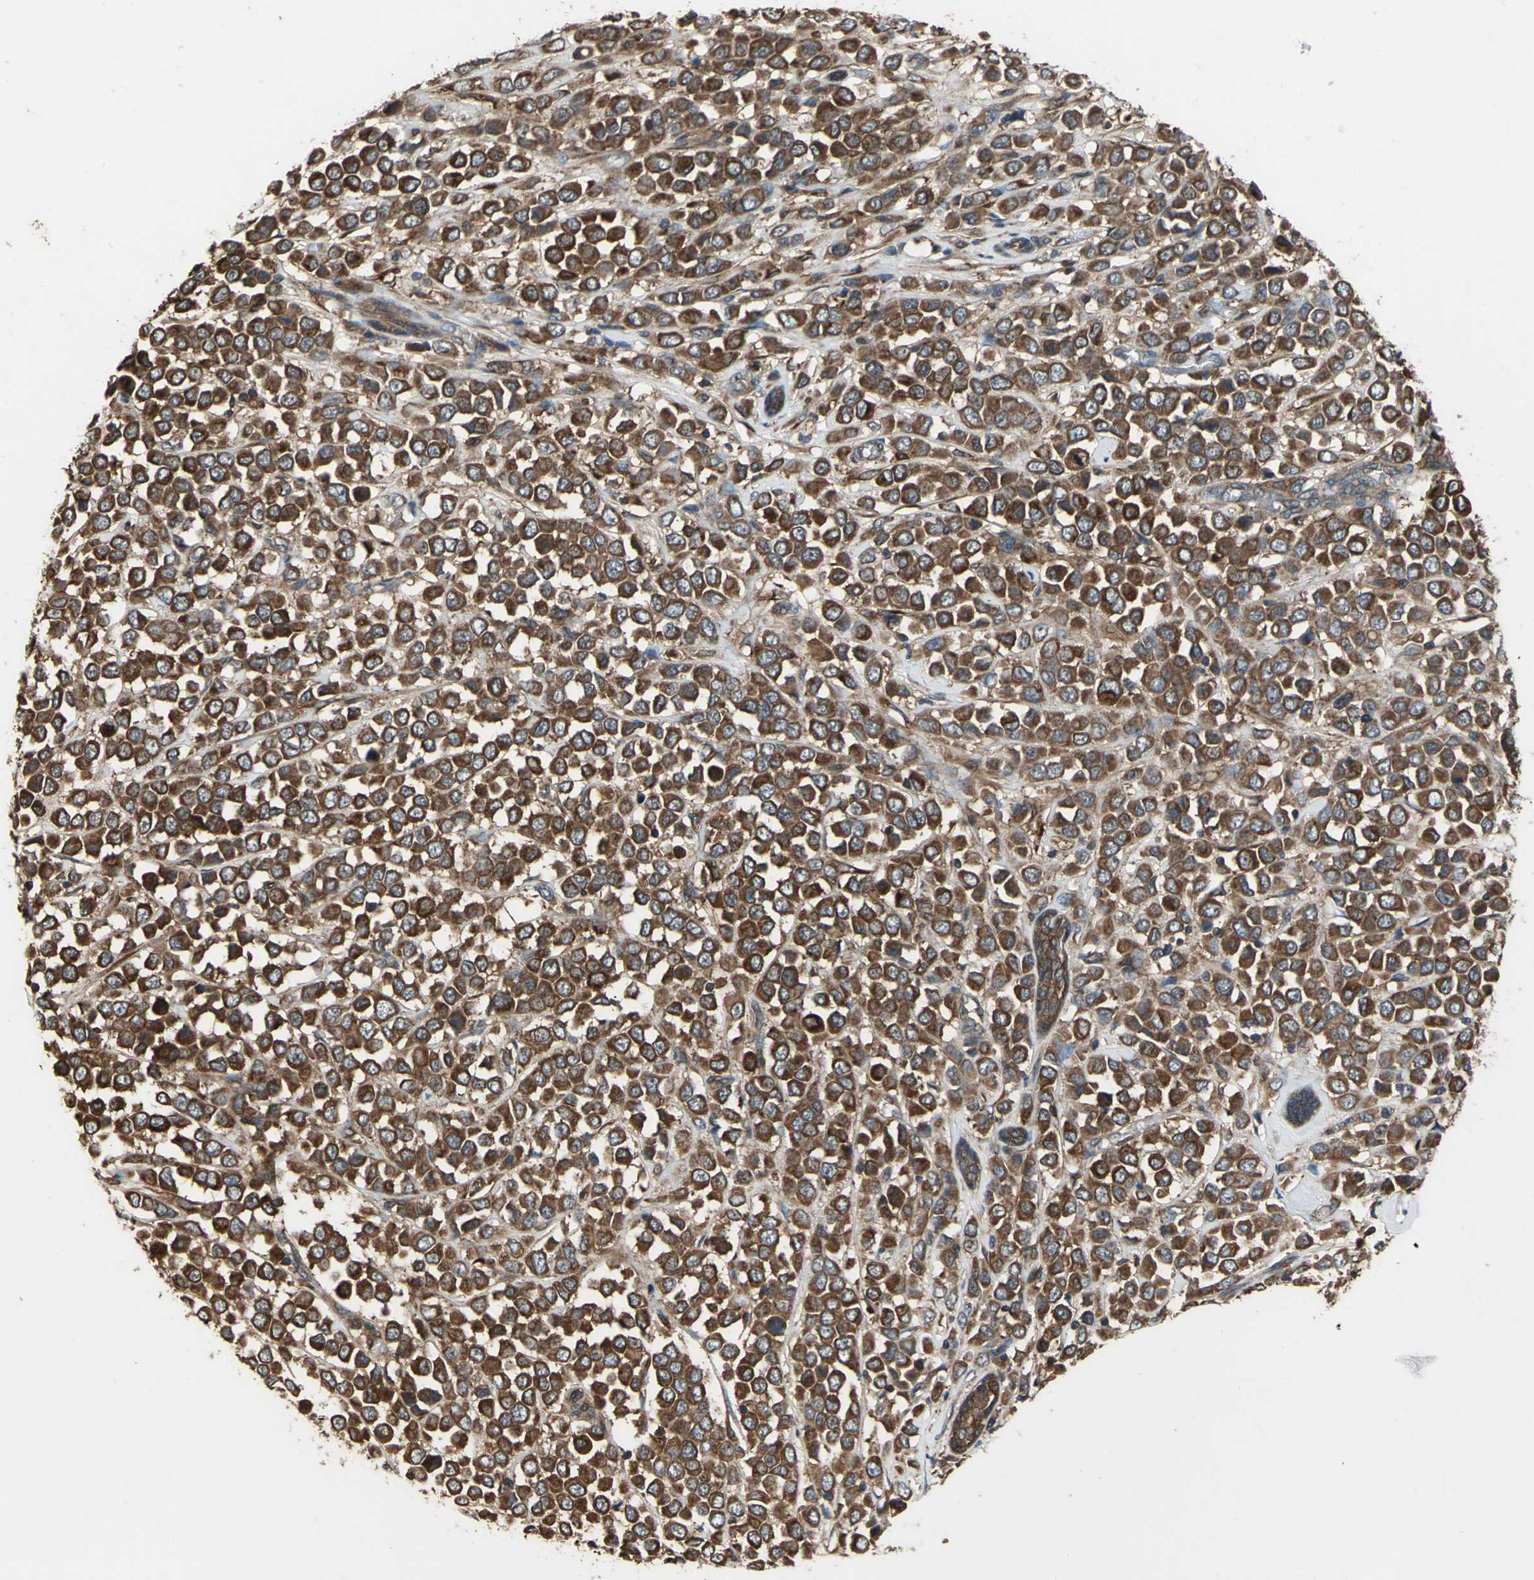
{"staining": {"intensity": "strong", "quantity": ">75%", "location": "cytoplasmic/membranous"}, "tissue": "breast cancer", "cell_type": "Tumor cells", "image_type": "cancer", "snomed": [{"axis": "morphology", "description": "Duct carcinoma"}, {"axis": "topography", "description": "Breast"}], "caption": "This photomicrograph shows IHC staining of invasive ductal carcinoma (breast), with high strong cytoplasmic/membranous expression in approximately >75% of tumor cells.", "gene": "CAPN1", "patient": {"sex": "female", "age": 61}}